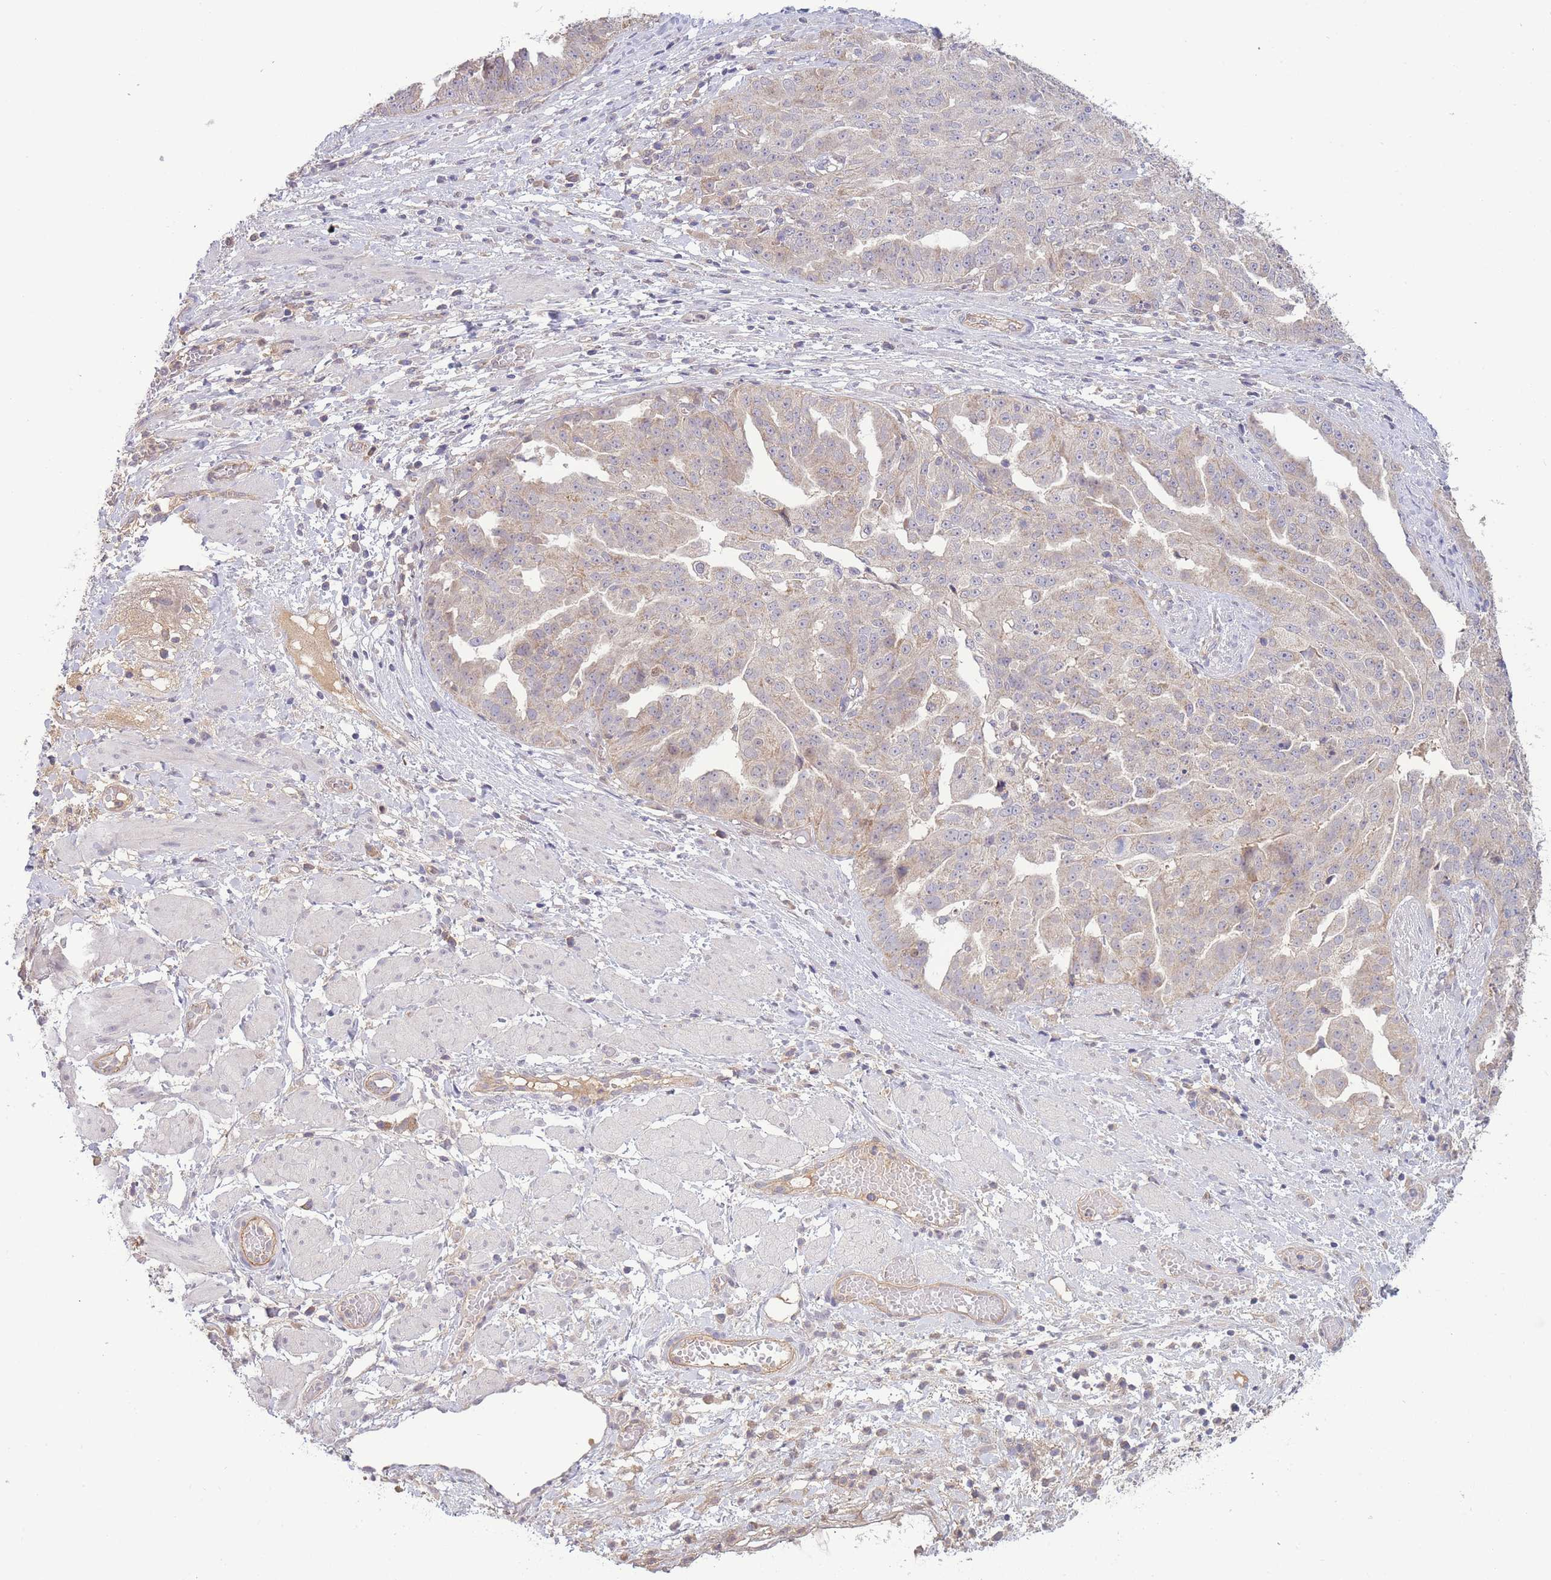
{"staining": {"intensity": "negative", "quantity": "none", "location": "none"}, "tissue": "ovarian cancer", "cell_type": "Tumor cells", "image_type": "cancer", "snomed": [{"axis": "morphology", "description": "Cystadenocarcinoma, serous, NOS"}, {"axis": "topography", "description": "Ovary"}], "caption": "A photomicrograph of ovarian cancer (serous cystadenocarcinoma) stained for a protein exhibits no brown staining in tumor cells.", "gene": "NDUFAF5", "patient": {"sex": "female", "age": 58}}